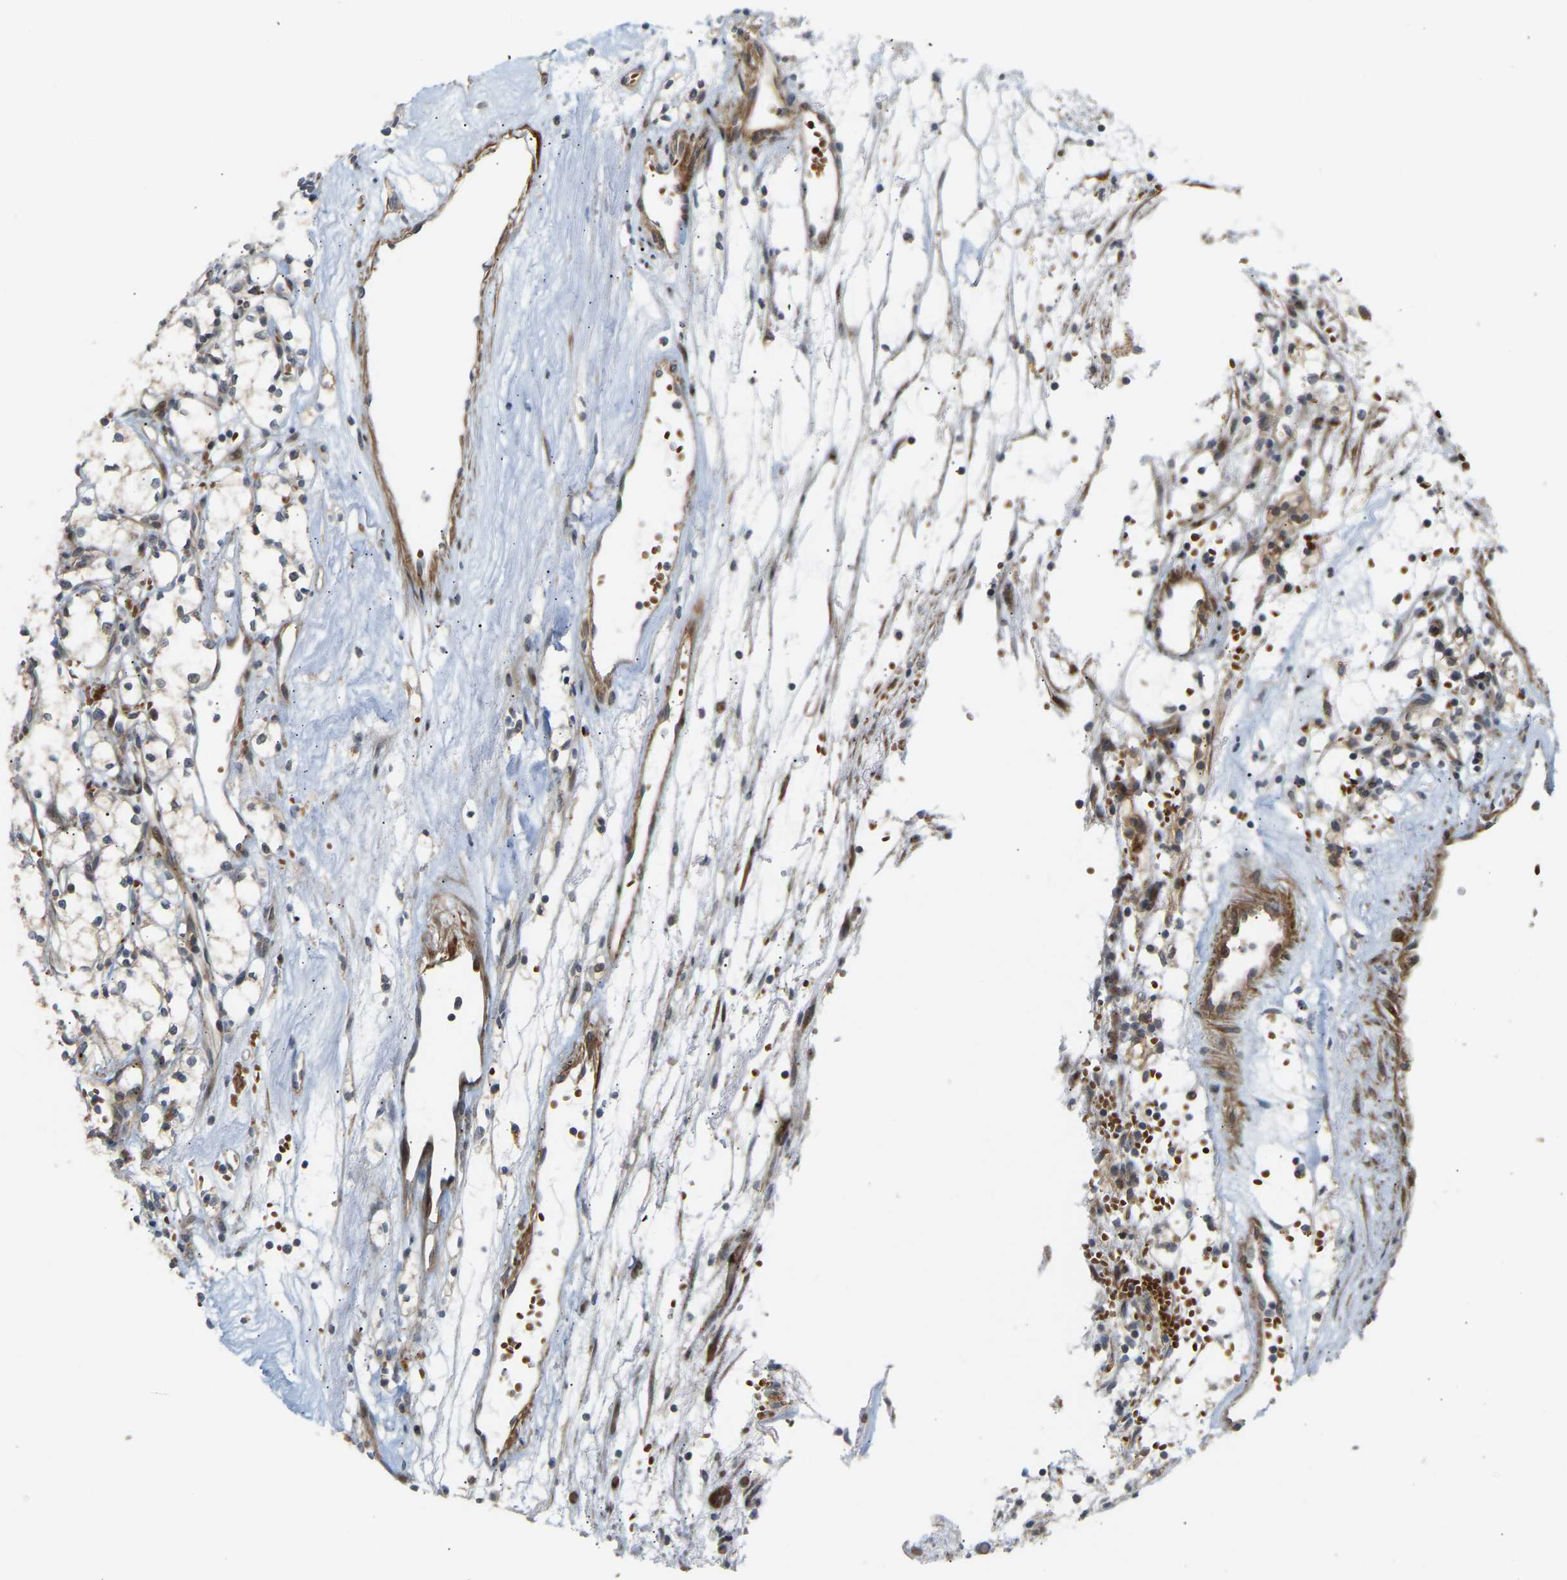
{"staining": {"intensity": "weak", "quantity": ">75%", "location": "cytoplasmic/membranous"}, "tissue": "renal cancer", "cell_type": "Tumor cells", "image_type": "cancer", "snomed": [{"axis": "morphology", "description": "Adenocarcinoma, NOS"}, {"axis": "topography", "description": "Kidney"}], "caption": "Renal adenocarcinoma stained with DAB IHC shows low levels of weak cytoplasmic/membranous expression in approximately >75% of tumor cells.", "gene": "POGLUT2", "patient": {"sex": "male", "age": 59}}